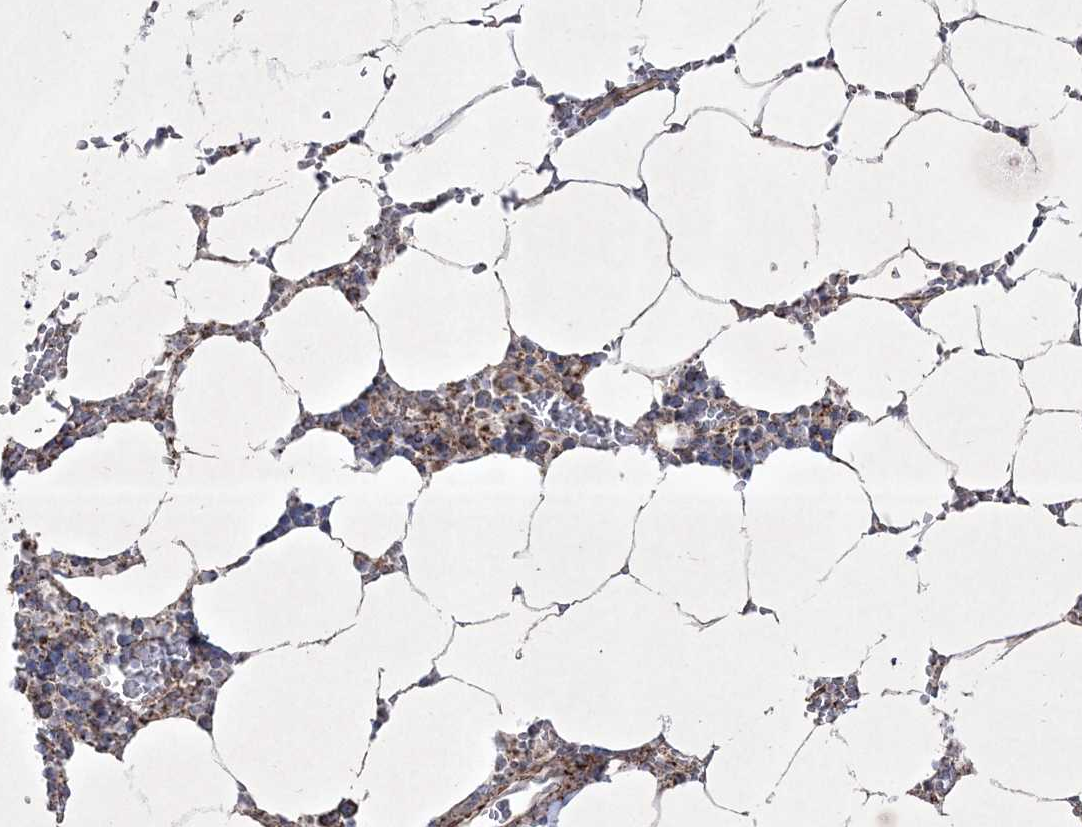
{"staining": {"intensity": "moderate", "quantity": "<25%", "location": "cytoplasmic/membranous"}, "tissue": "bone marrow", "cell_type": "Hematopoietic cells", "image_type": "normal", "snomed": [{"axis": "morphology", "description": "Normal tissue, NOS"}, {"axis": "topography", "description": "Bone marrow"}], "caption": "Brown immunohistochemical staining in benign bone marrow demonstrates moderate cytoplasmic/membranous expression in approximately <25% of hematopoietic cells. (DAB IHC with brightfield microscopy, high magnification).", "gene": "RICTOR", "patient": {"sex": "male", "age": 70}}